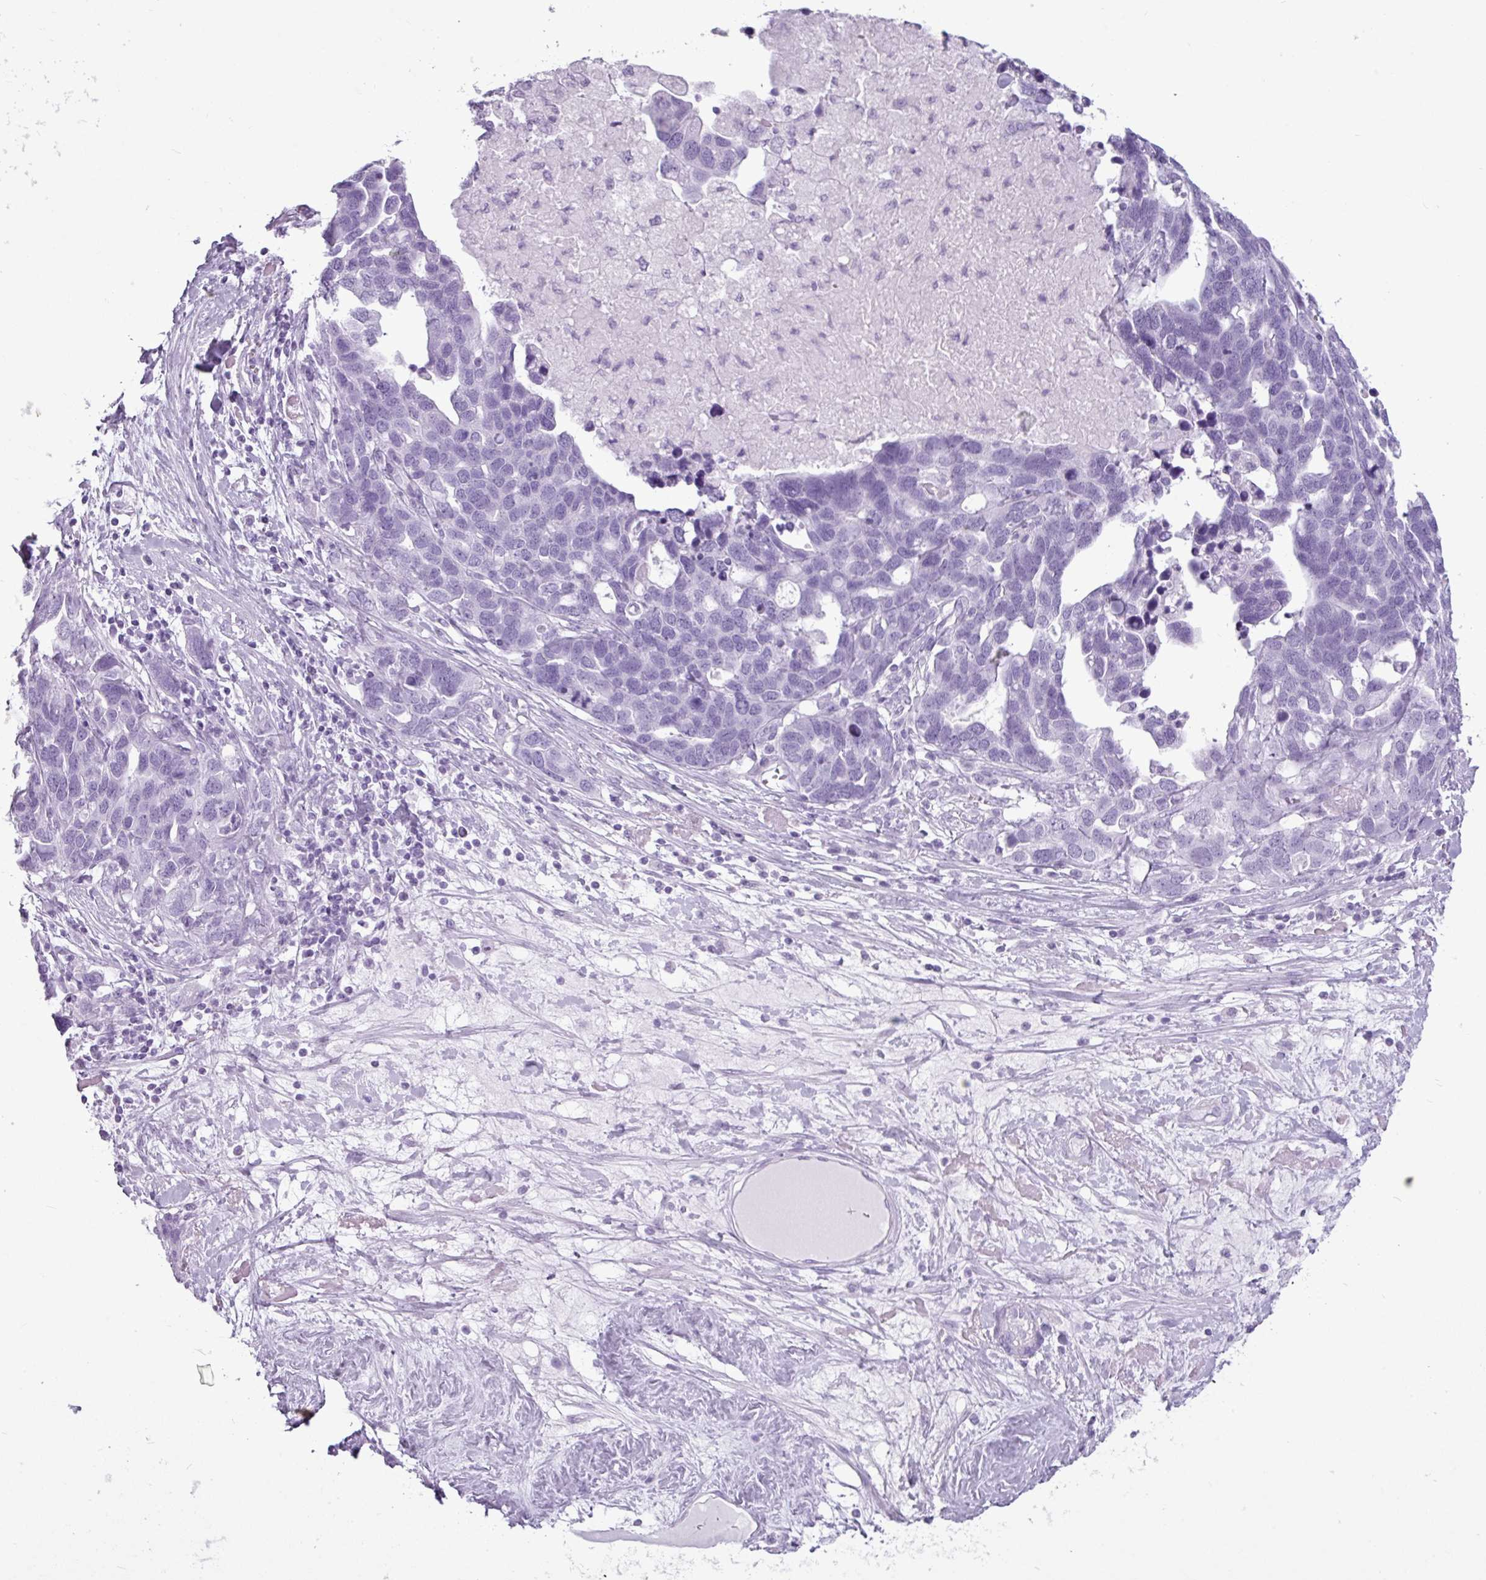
{"staining": {"intensity": "negative", "quantity": "none", "location": "none"}, "tissue": "ovarian cancer", "cell_type": "Tumor cells", "image_type": "cancer", "snomed": [{"axis": "morphology", "description": "Cystadenocarcinoma, serous, NOS"}, {"axis": "topography", "description": "Ovary"}], "caption": "Ovarian cancer stained for a protein using immunohistochemistry (IHC) shows no expression tumor cells.", "gene": "AMY1B", "patient": {"sex": "female", "age": 54}}